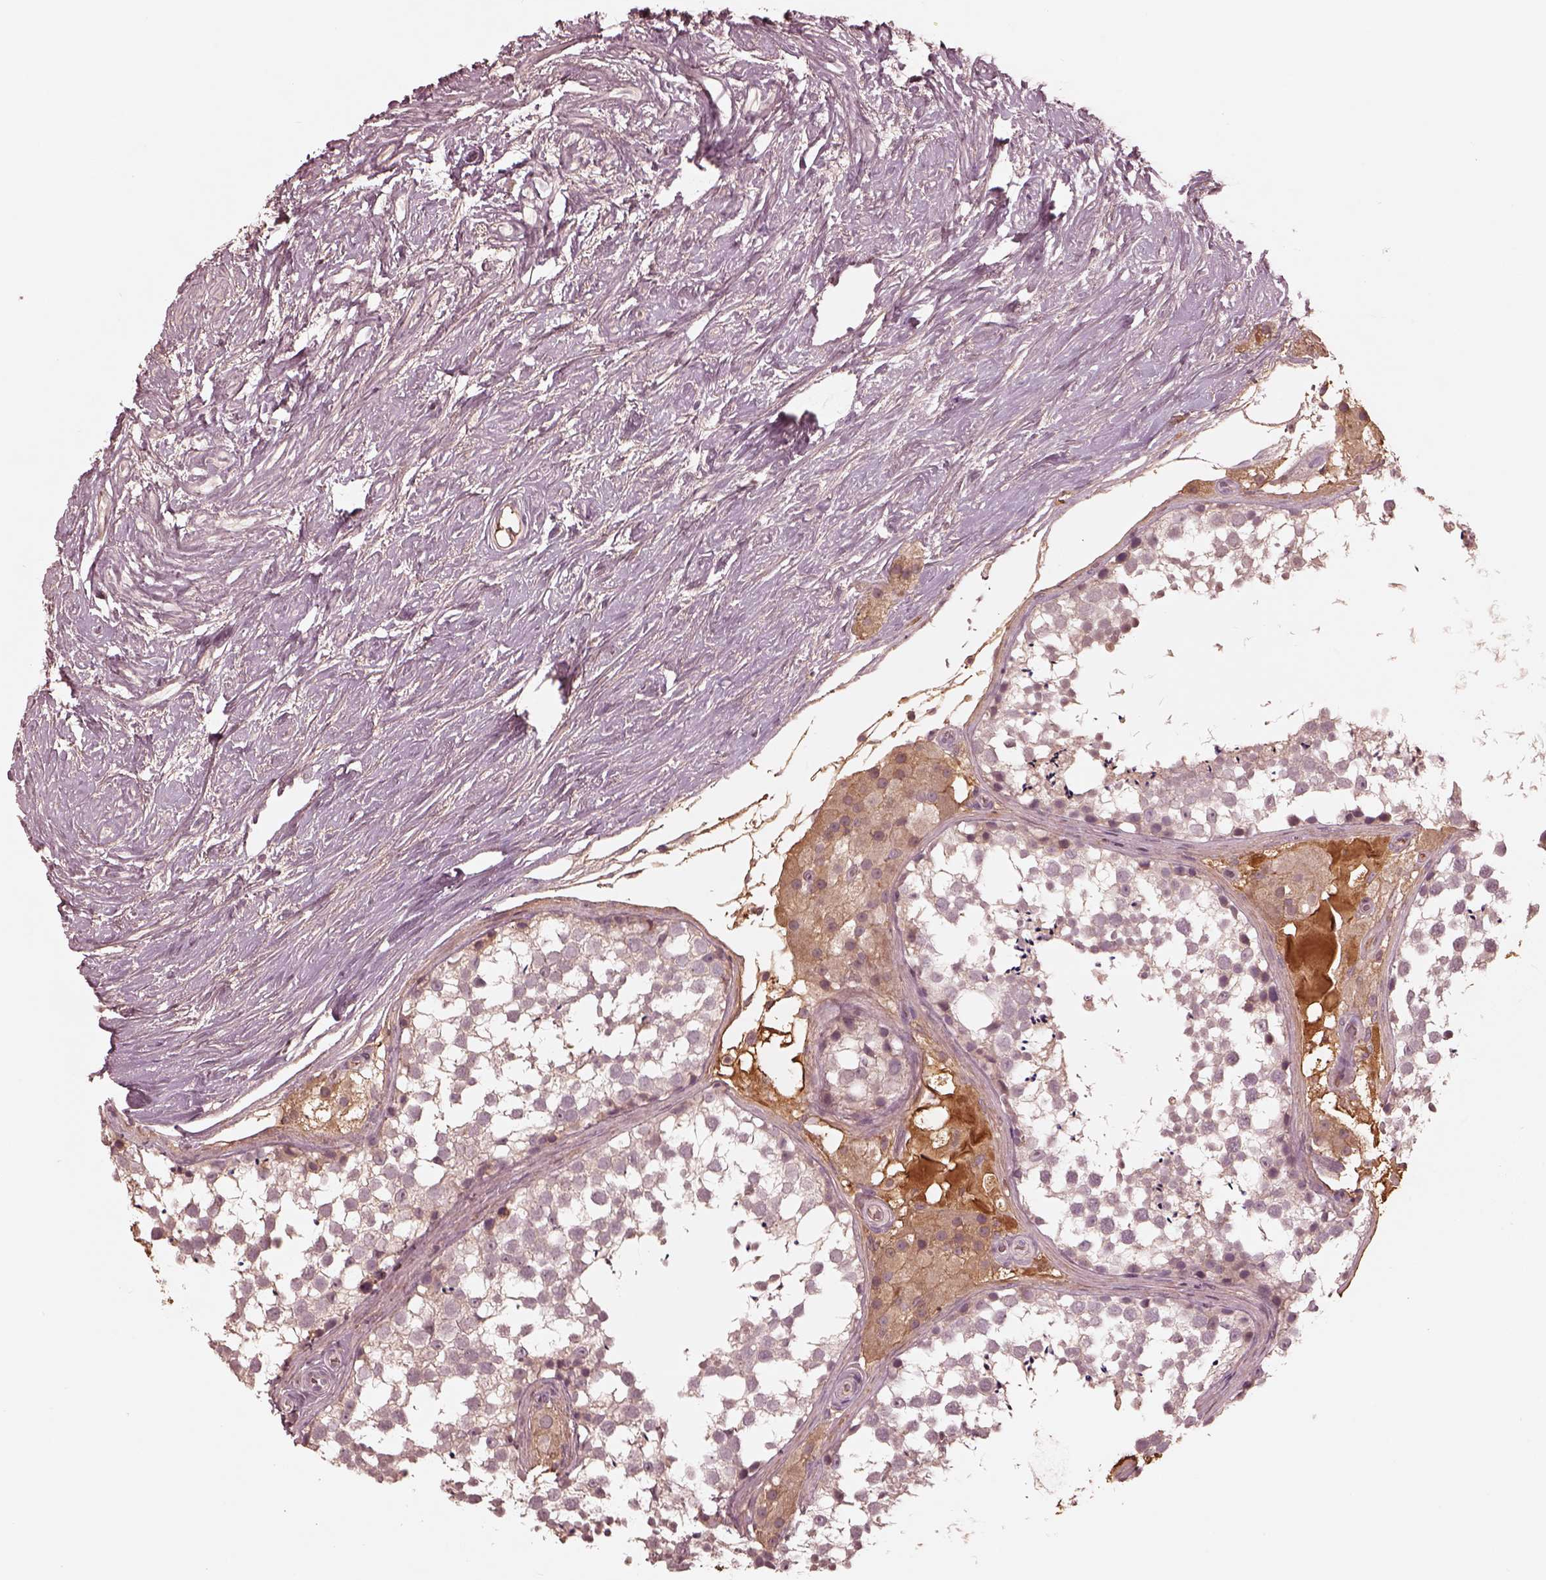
{"staining": {"intensity": "weak", "quantity": "<25%", "location": "cytoplasmic/membranous"}, "tissue": "testis", "cell_type": "Cells in seminiferous ducts", "image_type": "normal", "snomed": [{"axis": "morphology", "description": "Normal tissue, NOS"}, {"axis": "morphology", "description": "Seminoma, NOS"}, {"axis": "topography", "description": "Testis"}], "caption": "There is no significant expression in cells in seminiferous ducts of testis. (DAB immunohistochemistry visualized using brightfield microscopy, high magnification).", "gene": "TF", "patient": {"sex": "male", "age": 65}}